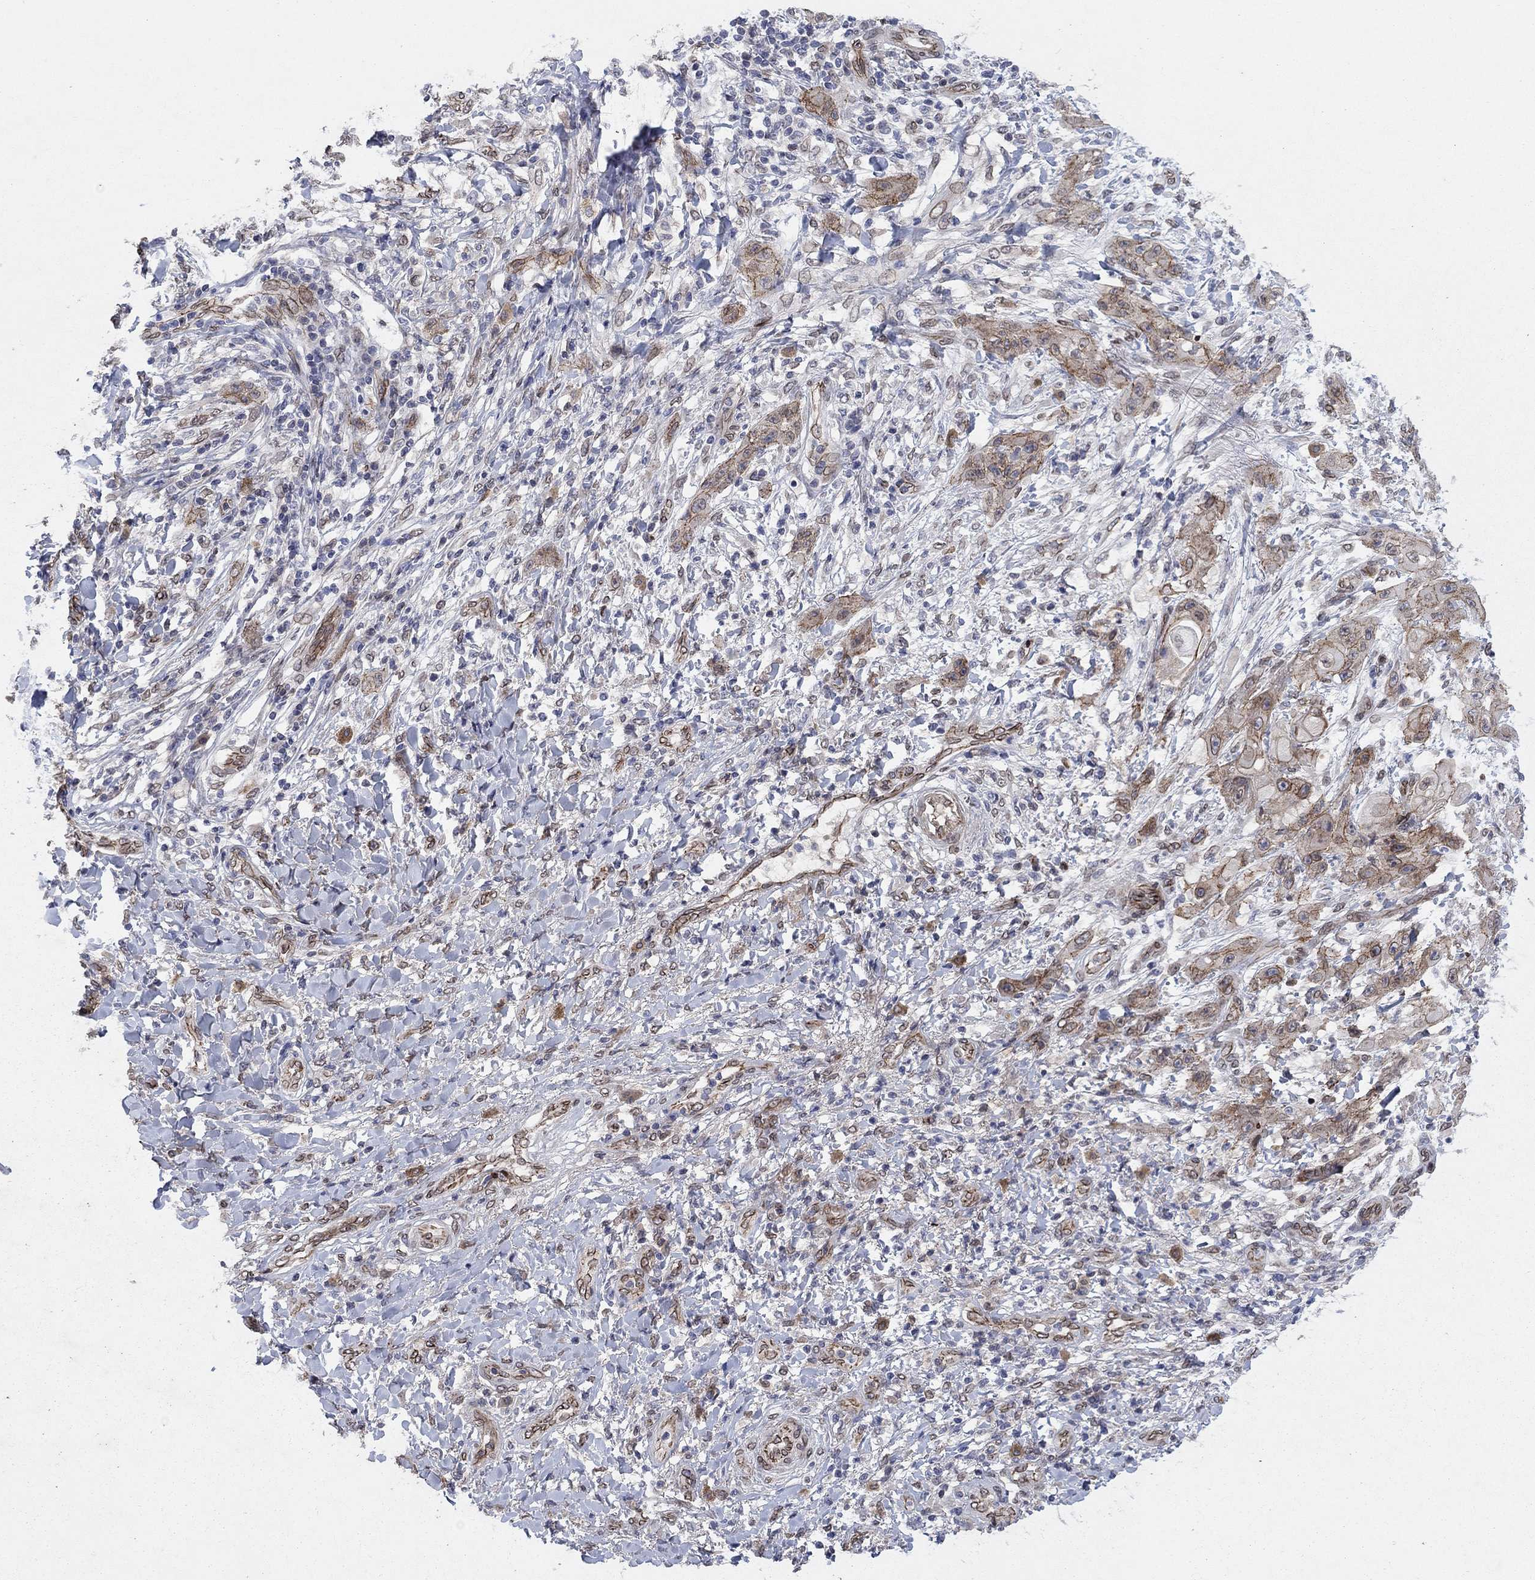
{"staining": {"intensity": "moderate", "quantity": ">75%", "location": "cytoplasmic/membranous"}, "tissue": "skin cancer", "cell_type": "Tumor cells", "image_type": "cancer", "snomed": [{"axis": "morphology", "description": "Squamous cell carcinoma, NOS"}, {"axis": "topography", "description": "Skin"}], "caption": "Immunohistochemistry (DAB) staining of skin squamous cell carcinoma exhibits moderate cytoplasmic/membranous protein staining in about >75% of tumor cells.", "gene": "EMC9", "patient": {"sex": "male", "age": 62}}